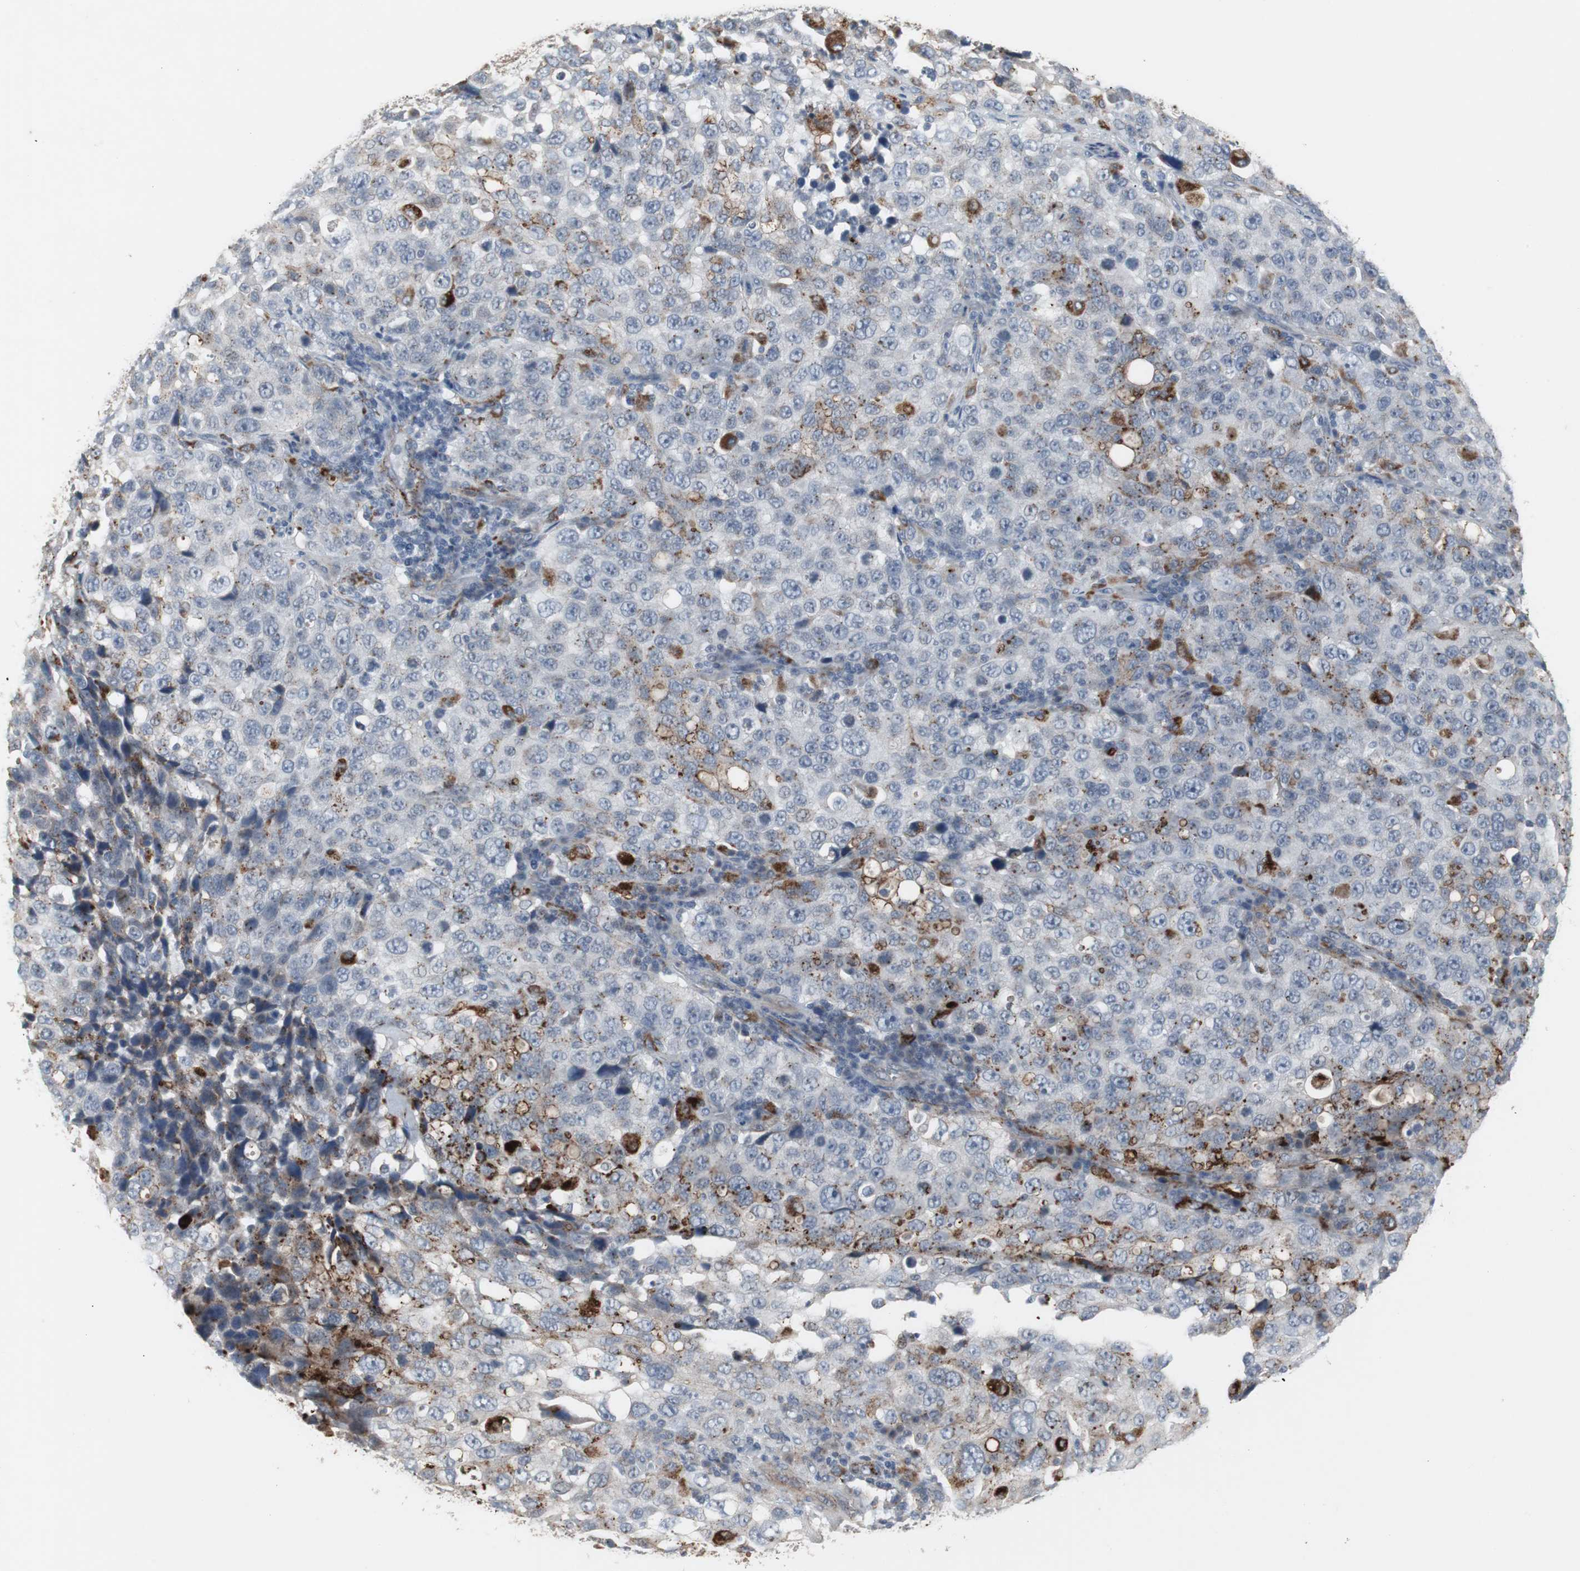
{"staining": {"intensity": "strong", "quantity": "<25%", "location": "cytoplasmic/membranous"}, "tissue": "stomach cancer", "cell_type": "Tumor cells", "image_type": "cancer", "snomed": [{"axis": "morphology", "description": "Normal tissue, NOS"}, {"axis": "morphology", "description": "Adenocarcinoma, NOS"}, {"axis": "topography", "description": "Stomach"}], "caption": "Protein staining by immunohistochemistry shows strong cytoplasmic/membranous expression in about <25% of tumor cells in stomach cancer (adenocarcinoma). Using DAB (brown) and hematoxylin (blue) stains, captured at high magnification using brightfield microscopy.", "gene": "GBA1", "patient": {"sex": "male", "age": 48}}